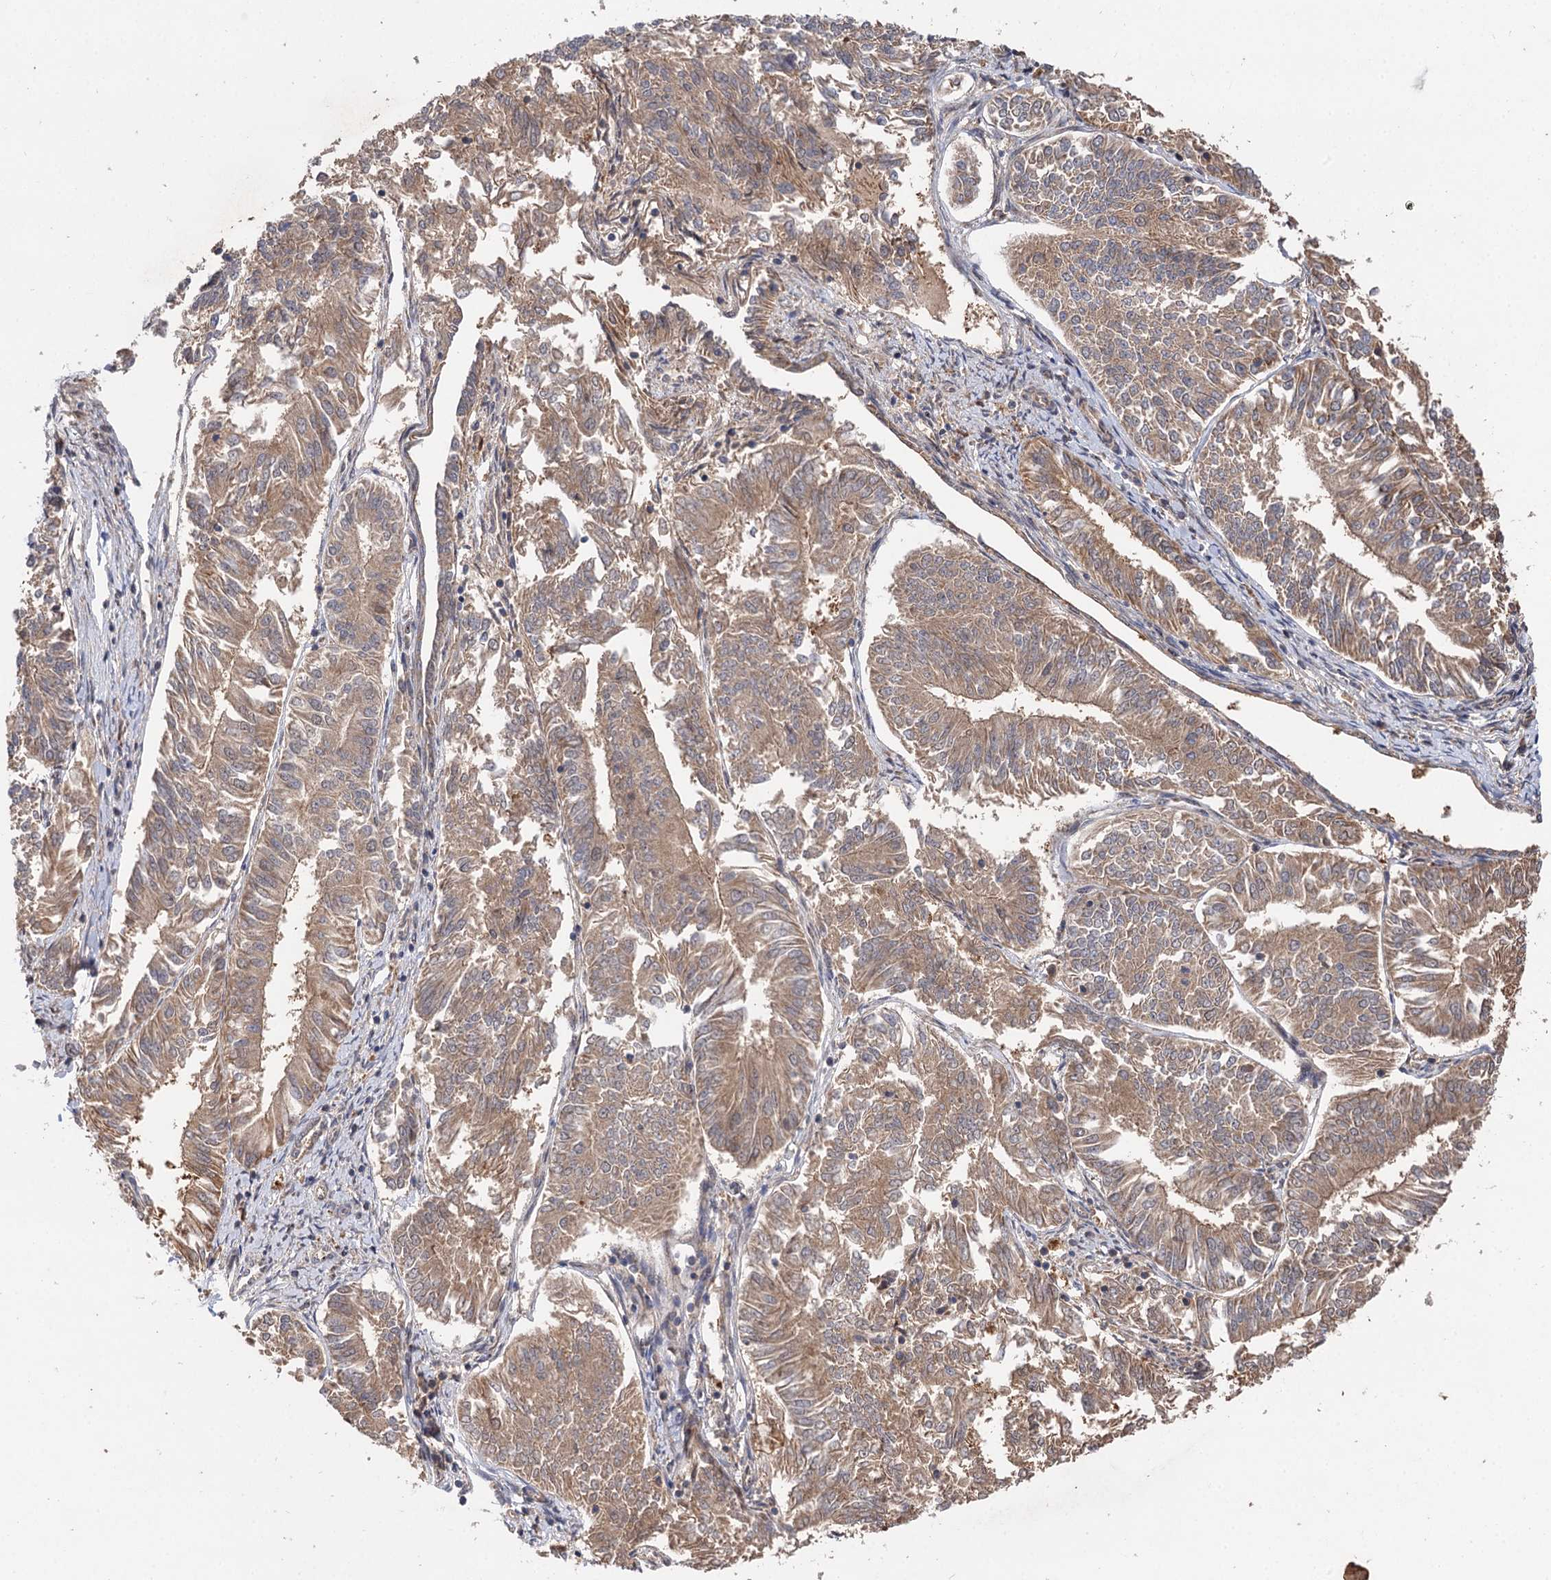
{"staining": {"intensity": "moderate", "quantity": ">75%", "location": "cytoplasmic/membranous"}, "tissue": "endometrial cancer", "cell_type": "Tumor cells", "image_type": "cancer", "snomed": [{"axis": "morphology", "description": "Adenocarcinoma, NOS"}, {"axis": "topography", "description": "Endometrium"}], "caption": "Endometrial adenocarcinoma stained with DAB (3,3'-diaminobenzidine) immunohistochemistry displays medium levels of moderate cytoplasmic/membranous positivity in approximately >75% of tumor cells. The staining was performed using DAB, with brown indicating positive protein expression. Nuclei are stained blue with hematoxylin.", "gene": "FBXW8", "patient": {"sex": "female", "age": 58}}